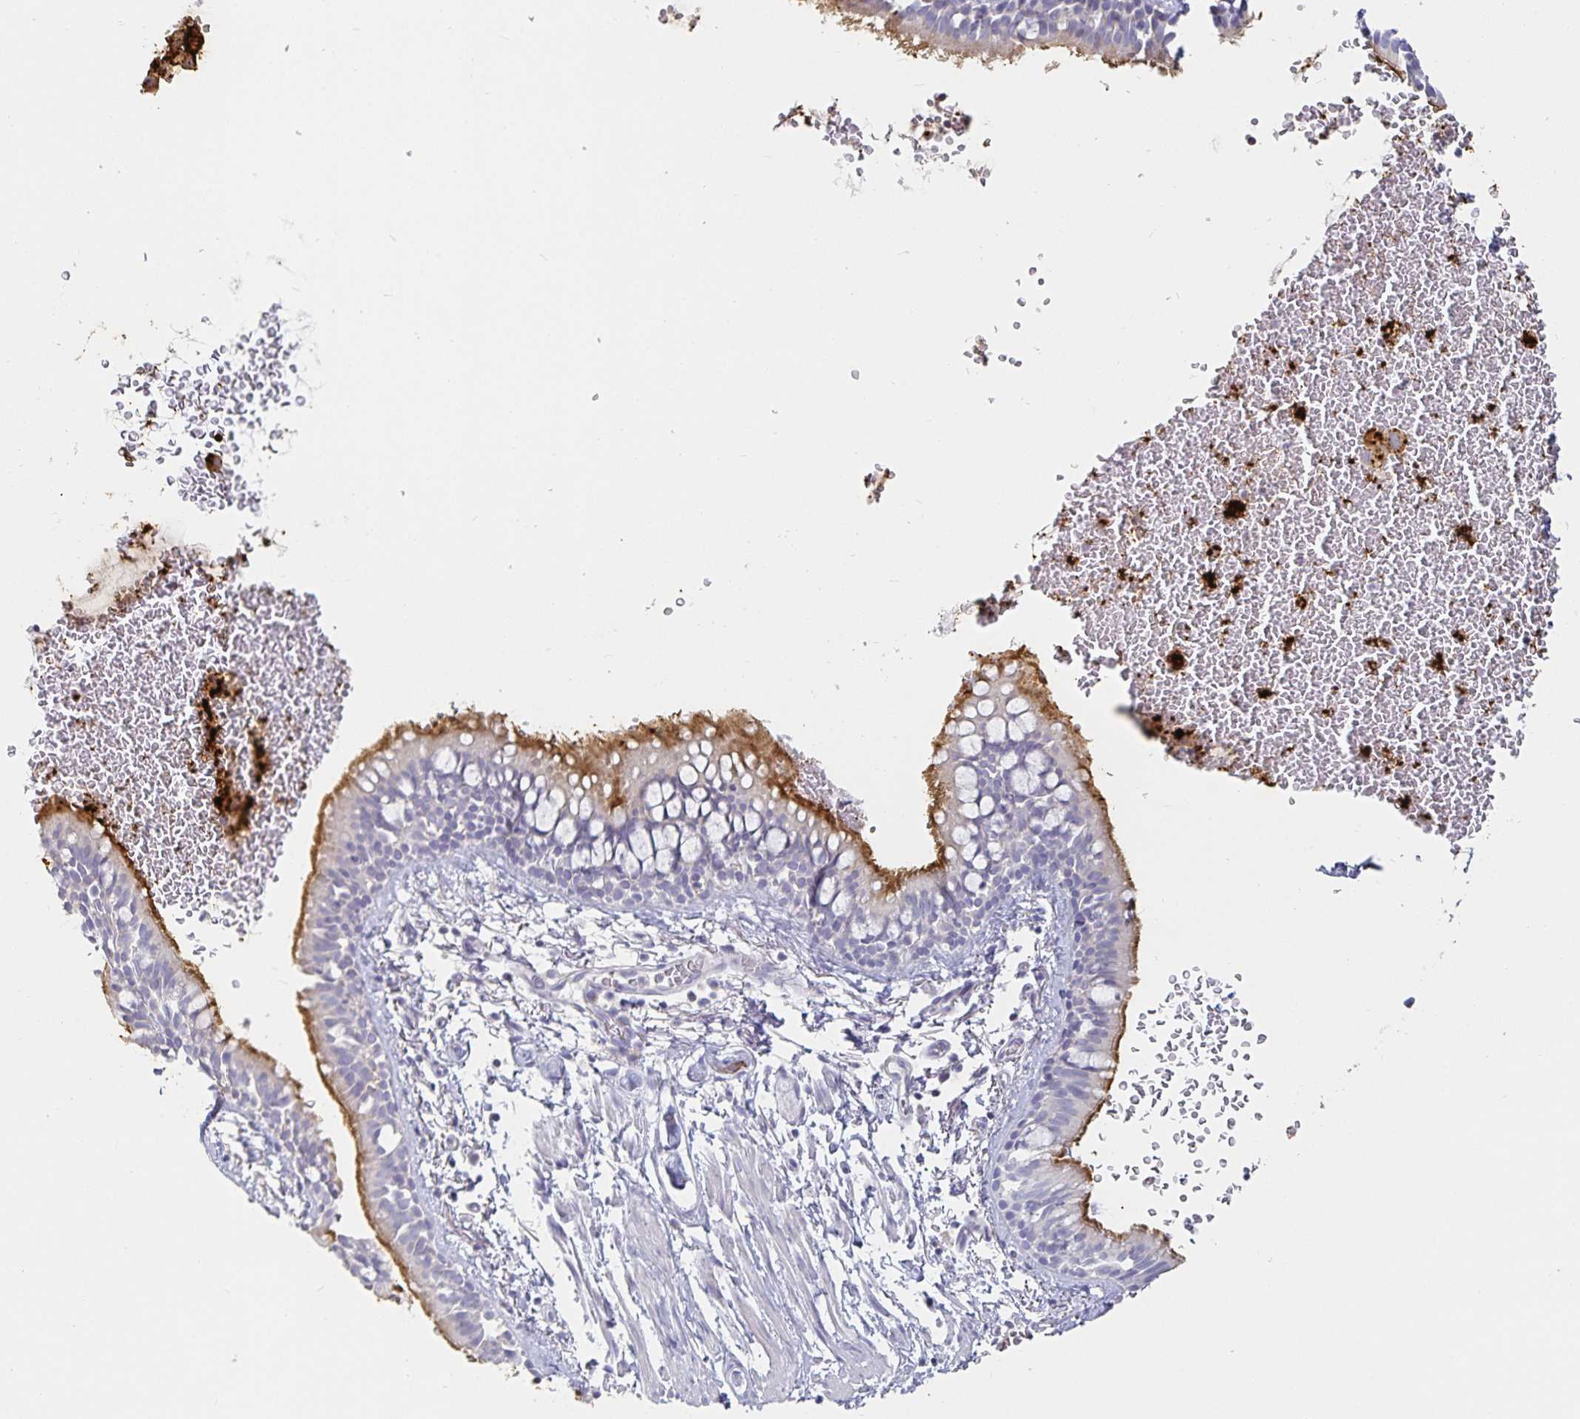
{"staining": {"intensity": "moderate", "quantity": "25%-75%", "location": "cytoplasmic/membranous"}, "tissue": "bronchus", "cell_type": "Respiratory epithelial cells", "image_type": "normal", "snomed": [{"axis": "morphology", "description": "Normal tissue, NOS"}, {"axis": "topography", "description": "Lymph node"}, {"axis": "topography", "description": "Cartilage tissue"}, {"axis": "topography", "description": "Bronchus"}], "caption": "Protein expression analysis of normal bronchus reveals moderate cytoplasmic/membranous expression in approximately 25%-75% of respiratory epithelial cells.", "gene": "SFTPA1", "patient": {"sex": "female", "age": 70}}